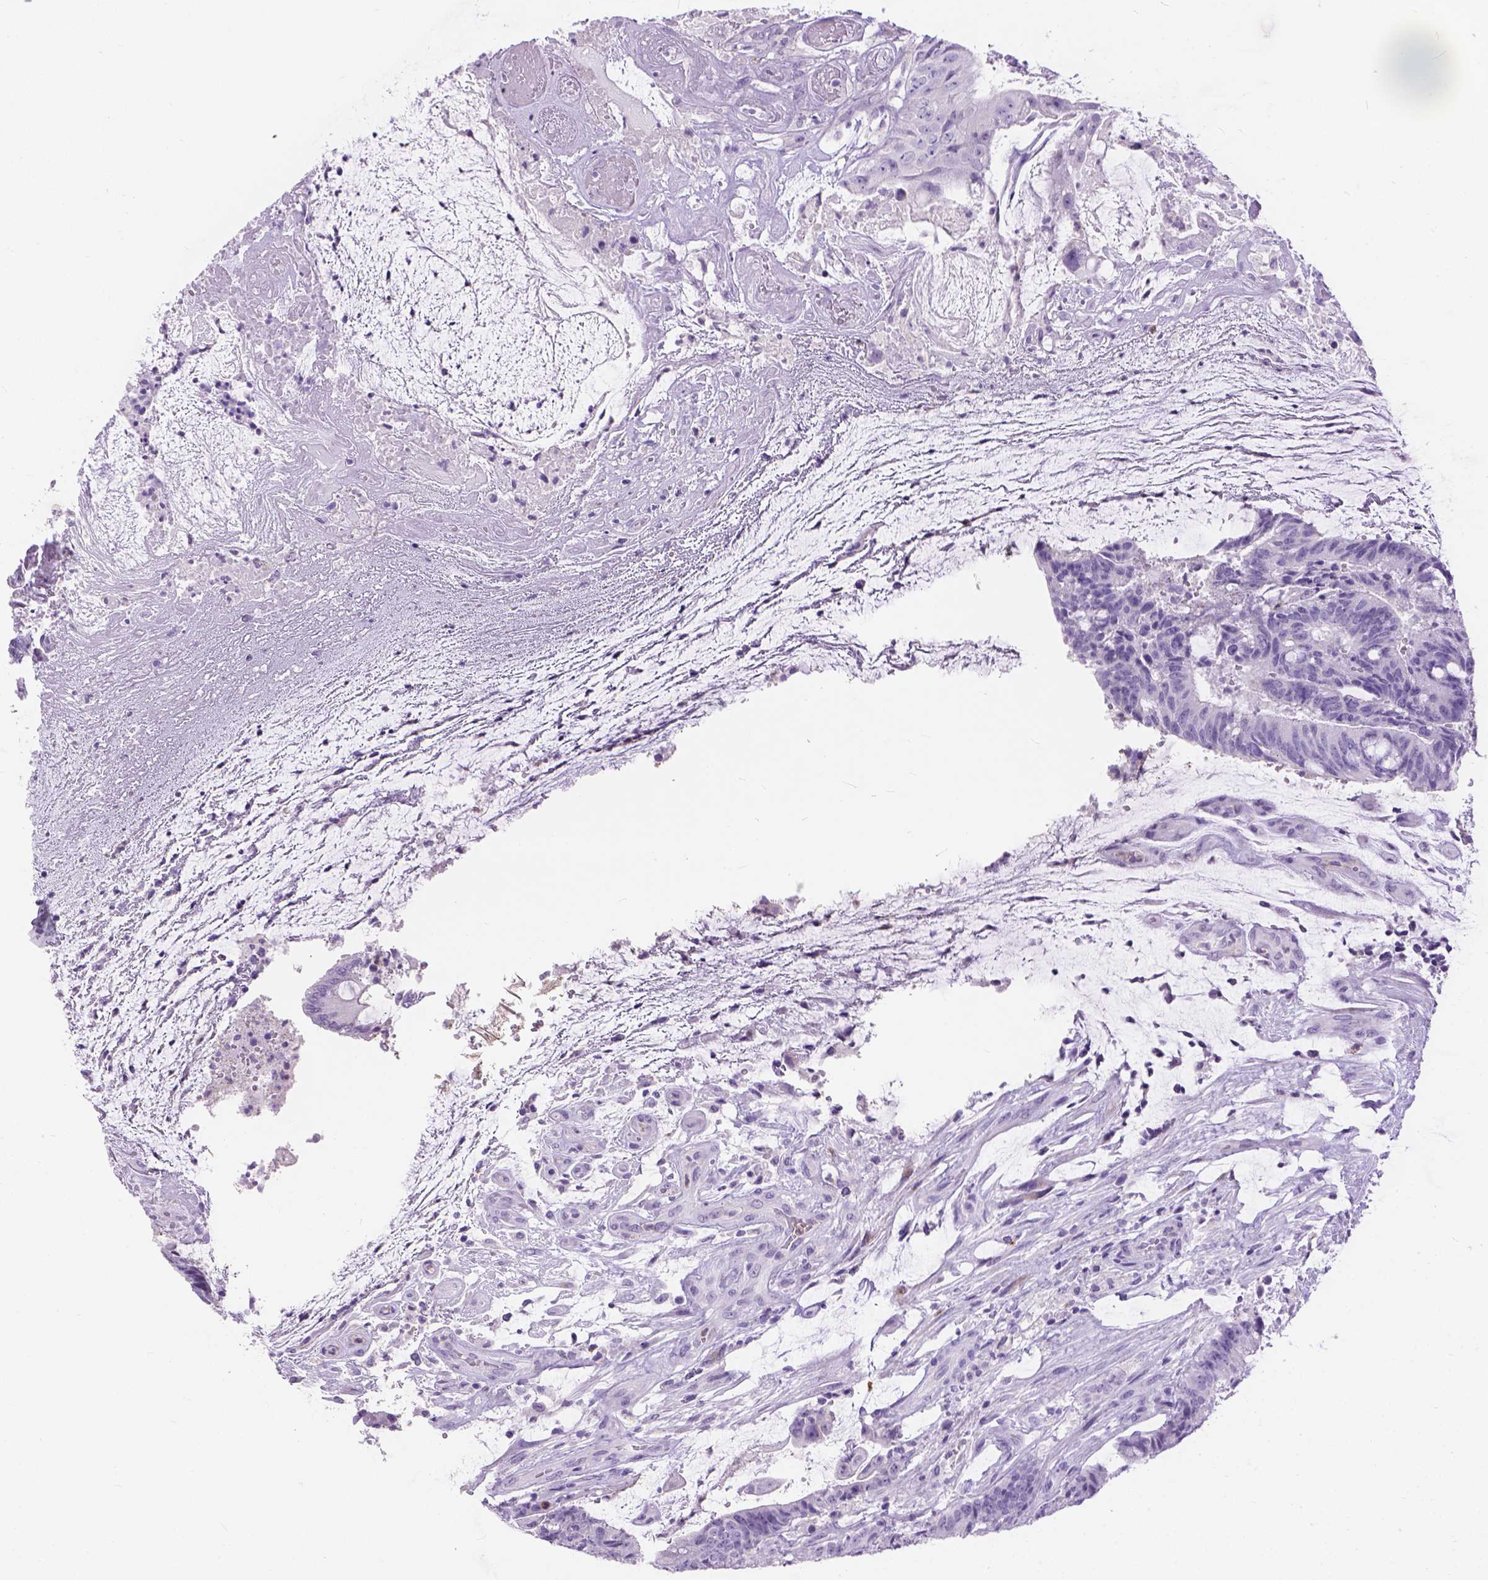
{"staining": {"intensity": "negative", "quantity": "none", "location": "none"}, "tissue": "colorectal cancer", "cell_type": "Tumor cells", "image_type": "cancer", "snomed": [{"axis": "morphology", "description": "Adenocarcinoma, NOS"}, {"axis": "topography", "description": "Colon"}], "caption": "Immunohistochemistry image of neoplastic tissue: human colorectal cancer stained with DAB exhibits no significant protein positivity in tumor cells.", "gene": "TMEM38A", "patient": {"sex": "female", "age": 43}}